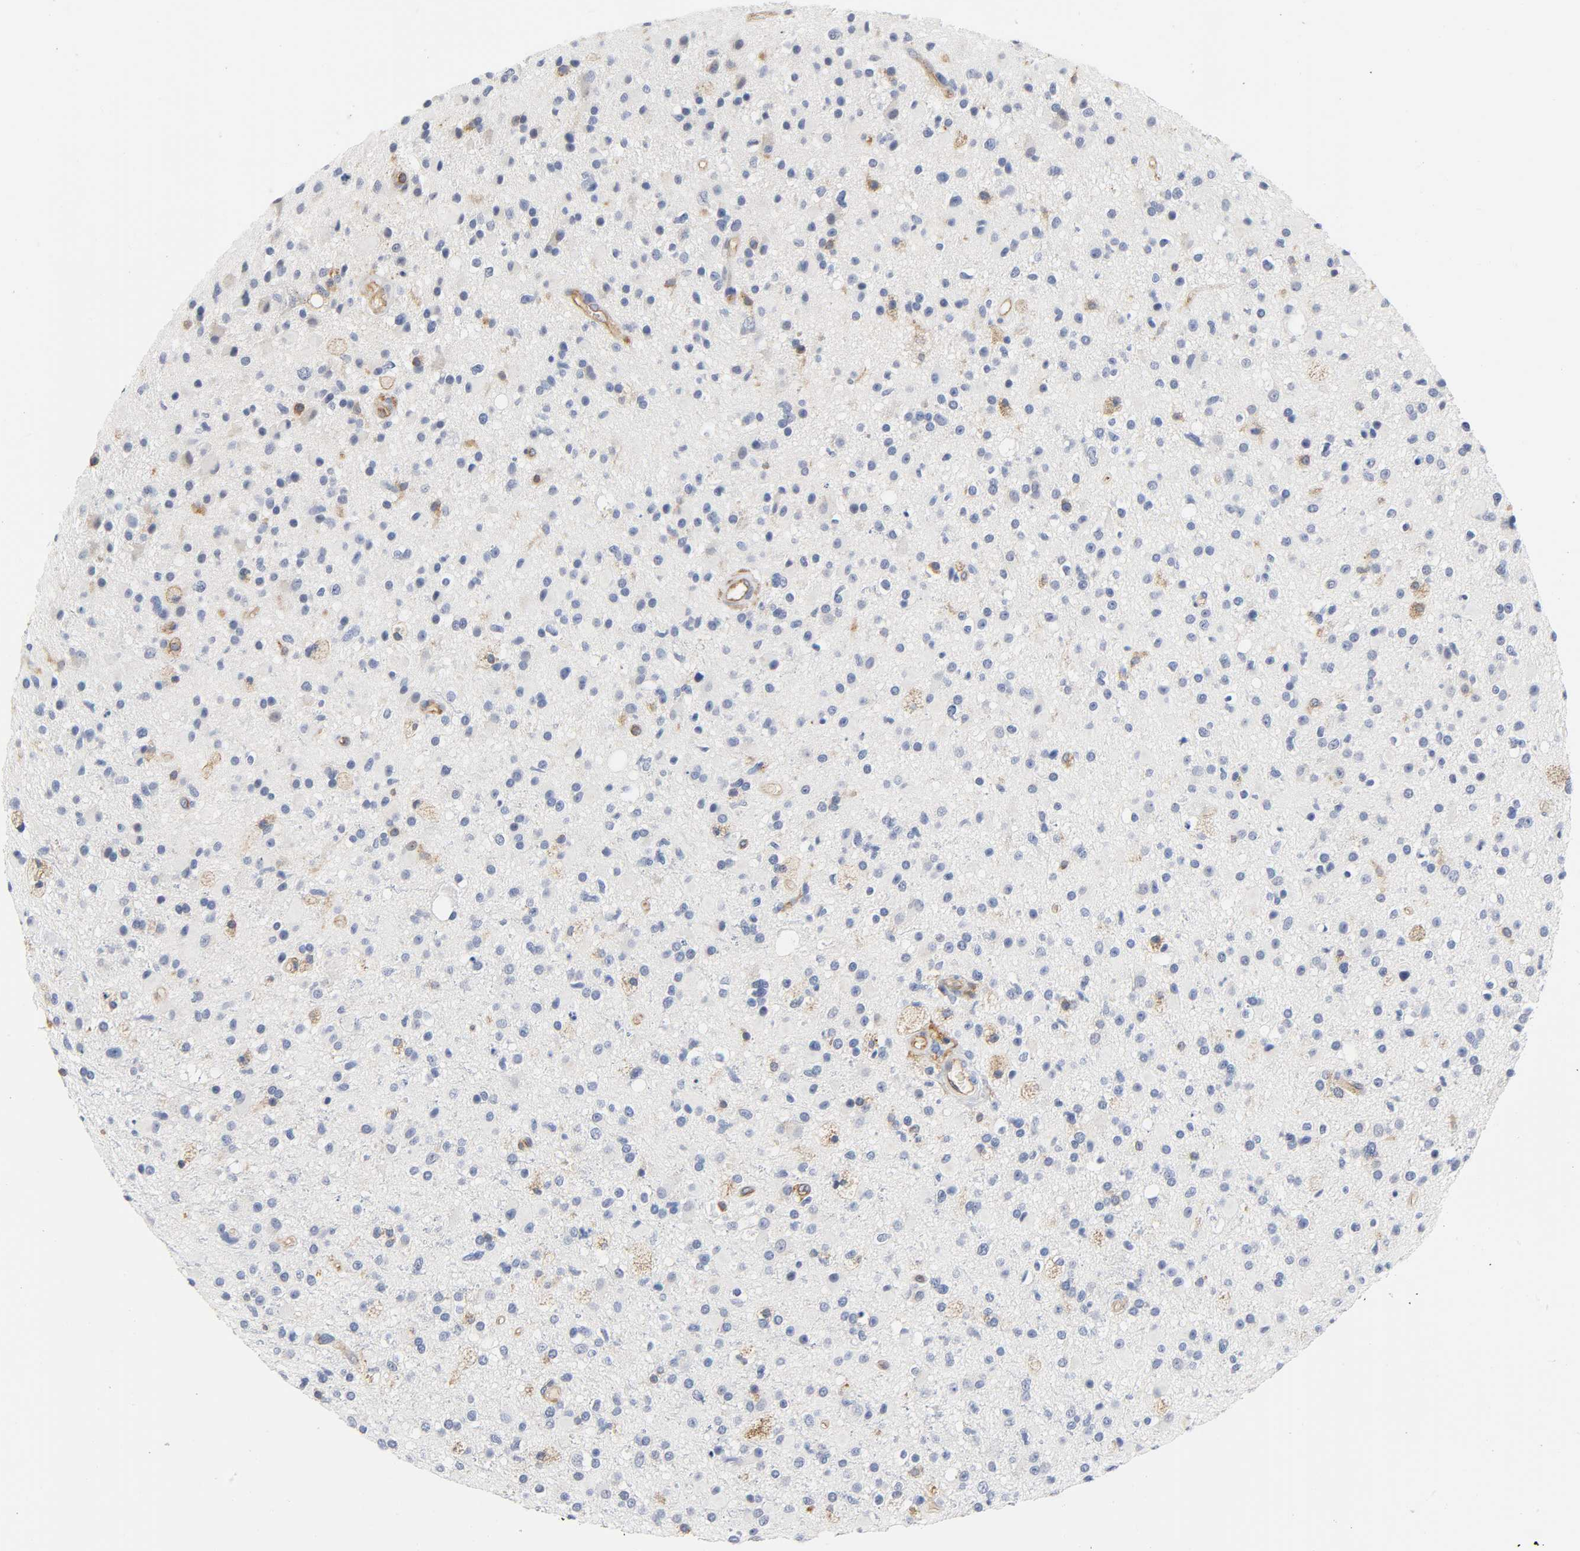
{"staining": {"intensity": "moderate", "quantity": "<25%", "location": "cytoplasmic/membranous"}, "tissue": "glioma", "cell_type": "Tumor cells", "image_type": "cancer", "snomed": [{"axis": "morphology", "description": "Glioma, malignant, High grade"}, {"axis": "topography", "description": "Brain"}], "caption": "Tumor cells display low levels of moderate cytoplasmic/membranous staining in about <25% of cells in human glioma. (DAB (3,3'-diaminobenzidine) = brown stain, brightfield microscopy at high magnification).", "gene": "CD2AP", "patient": {"sex": "male", "age": 33}}